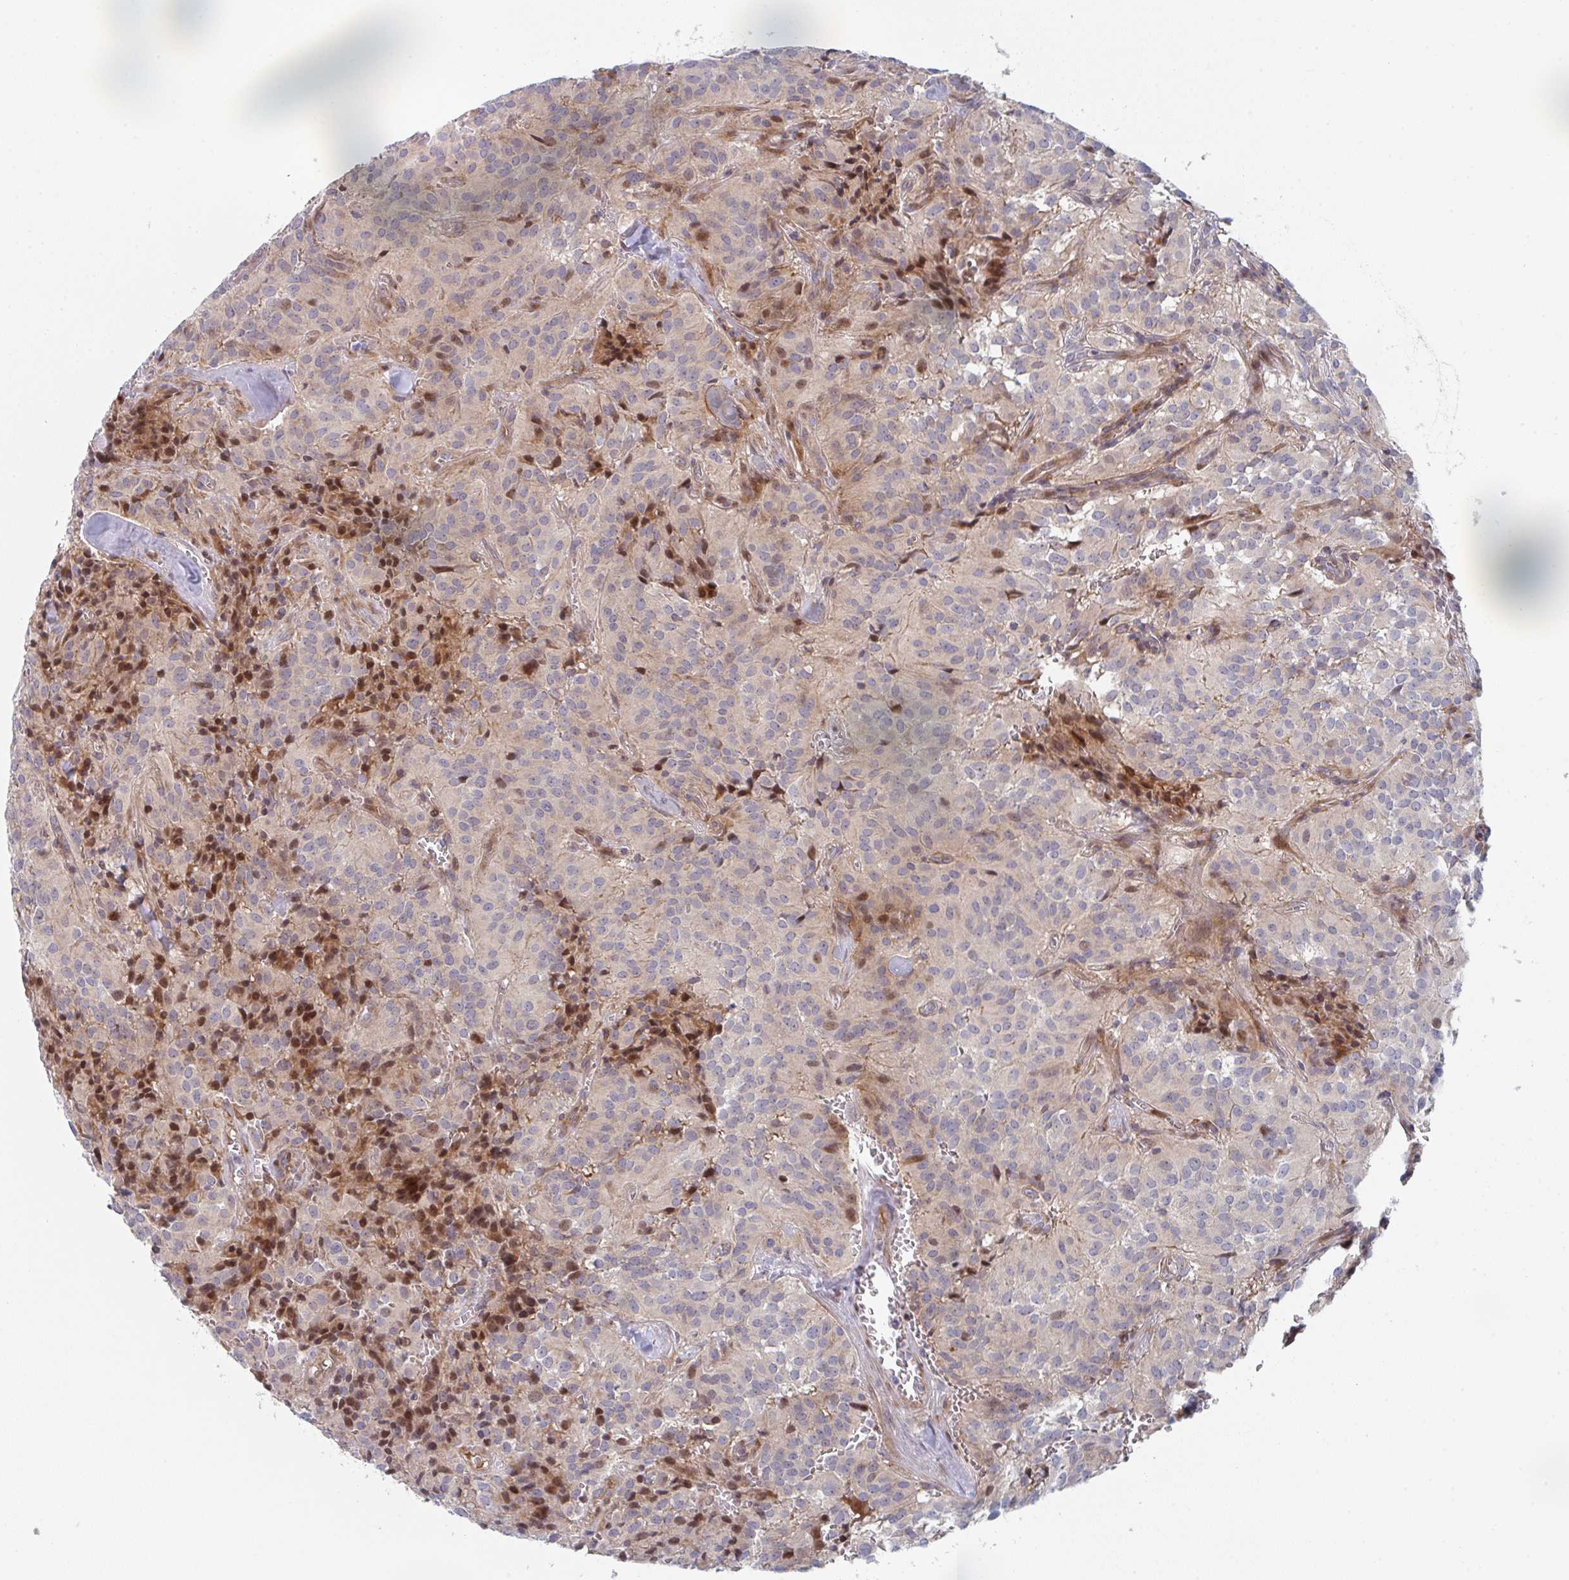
{"staining": {"intensity": "weak", "quantity": "<25%", "location": "nuclear"}, "tissue": "glioma", "cell_type": "Tumor cells", "image_type": "cancer", "snomed": [{"axis": "morphology", "description": "Glioma, malignant, Low grade"}, {"axis": "topography", "description": "Brain"}], "caption": "Tumor cells are negative for brown protein staining in malignant glioma (low-grade). (Immunohistochemistry, brightfield microscopy, high magnification).", "gene": "ZNF644", "patient": {"sex": "male", "age": 42}}